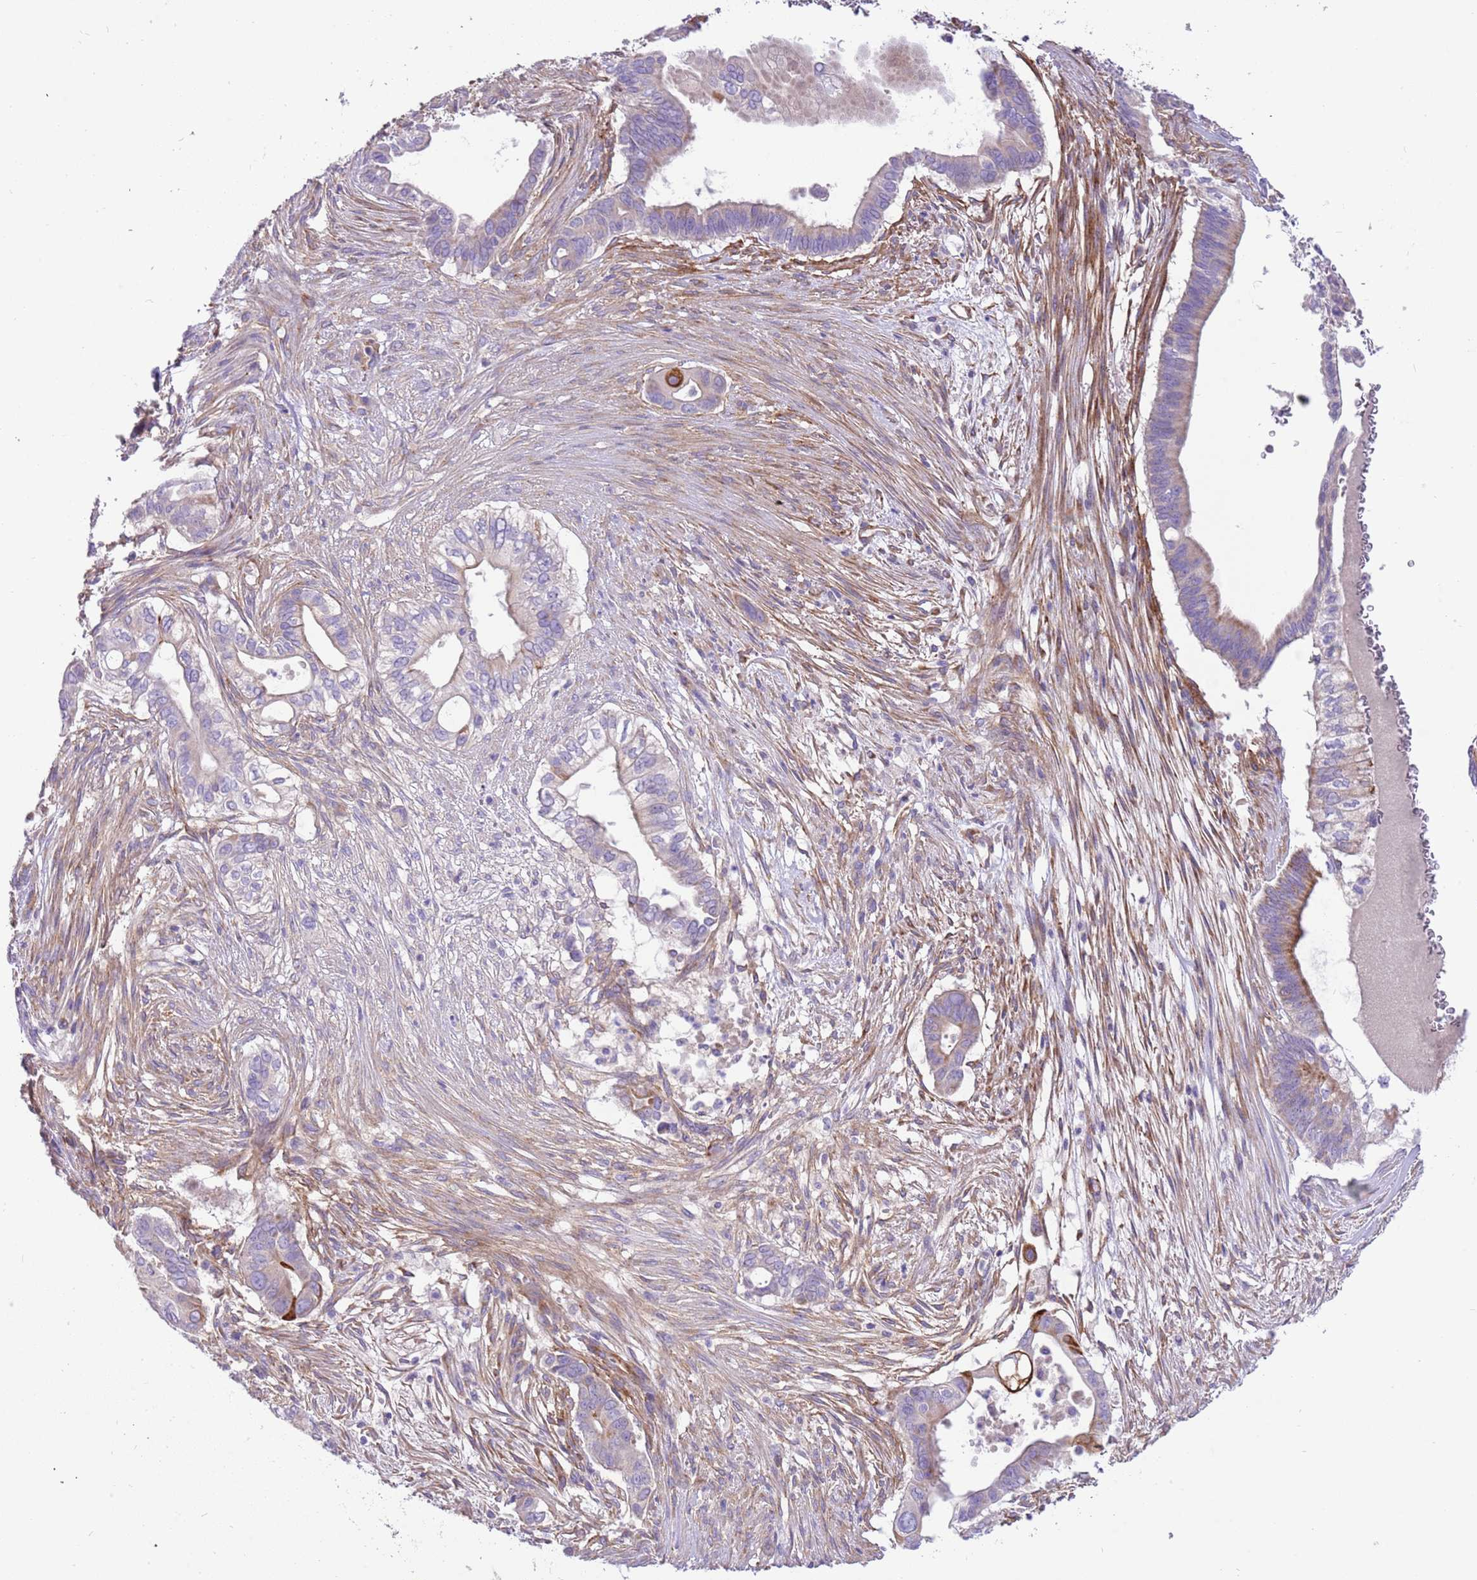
{"staining": {"intensity": "weak", "quantity": "<25%", "location": "cytoplasmic/membranous"}, "tissue": "pancreatic cancer", "cell_type": "Tumor cells", "image_type": "cancer", "snomed": [{"axis": "morphology", "description": "Adenocarcinoma, NOS"}, {"axis": "topography", "description": "Pancreas"}], "caption": "Pancreatic cancer (adenocarcinoma) stained for a protein using immunohistochemistry demonstrates no staining tumor cells.", "gene": "SERINC3", "patient": {"sex": "male", "age": 68}}